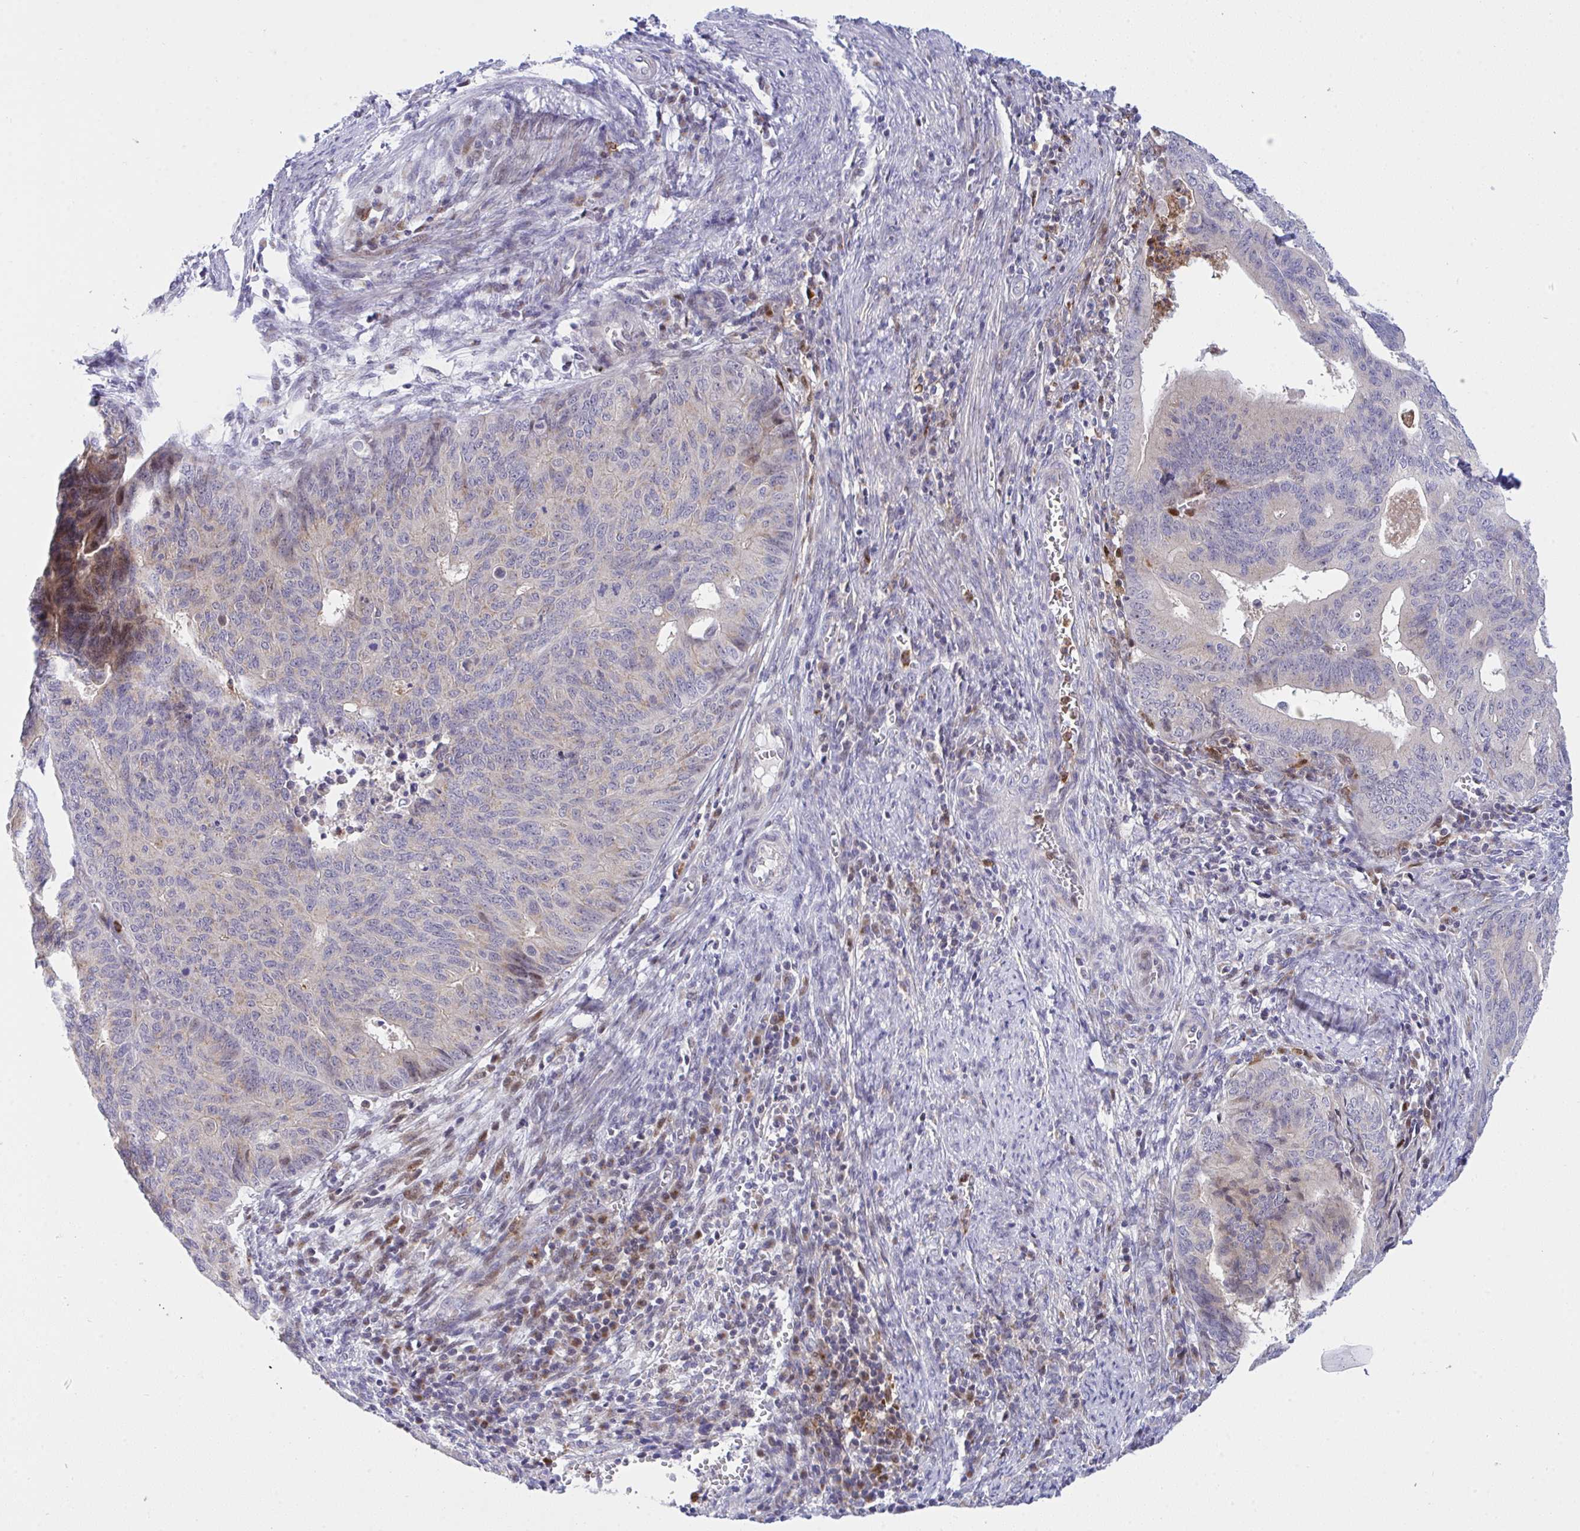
{"staining": {"intensity": "negative", "quantity": "none", "location": "none"}, "tissue": "endometrial cancer", "cell_type": "Tumor cells", "image_type": "cancer", "snomed": [{"axis": "morphology", "description": "Adenocarcinoma, NOS"}, {"axis": "topography", "description": "Endometrium"}], "caption": "Tumor cells are negative for protein expression in human adenocarcinoma (endometrial).", "gene": "ZNF554", "patient": {"sex": "female", "age": 65}}